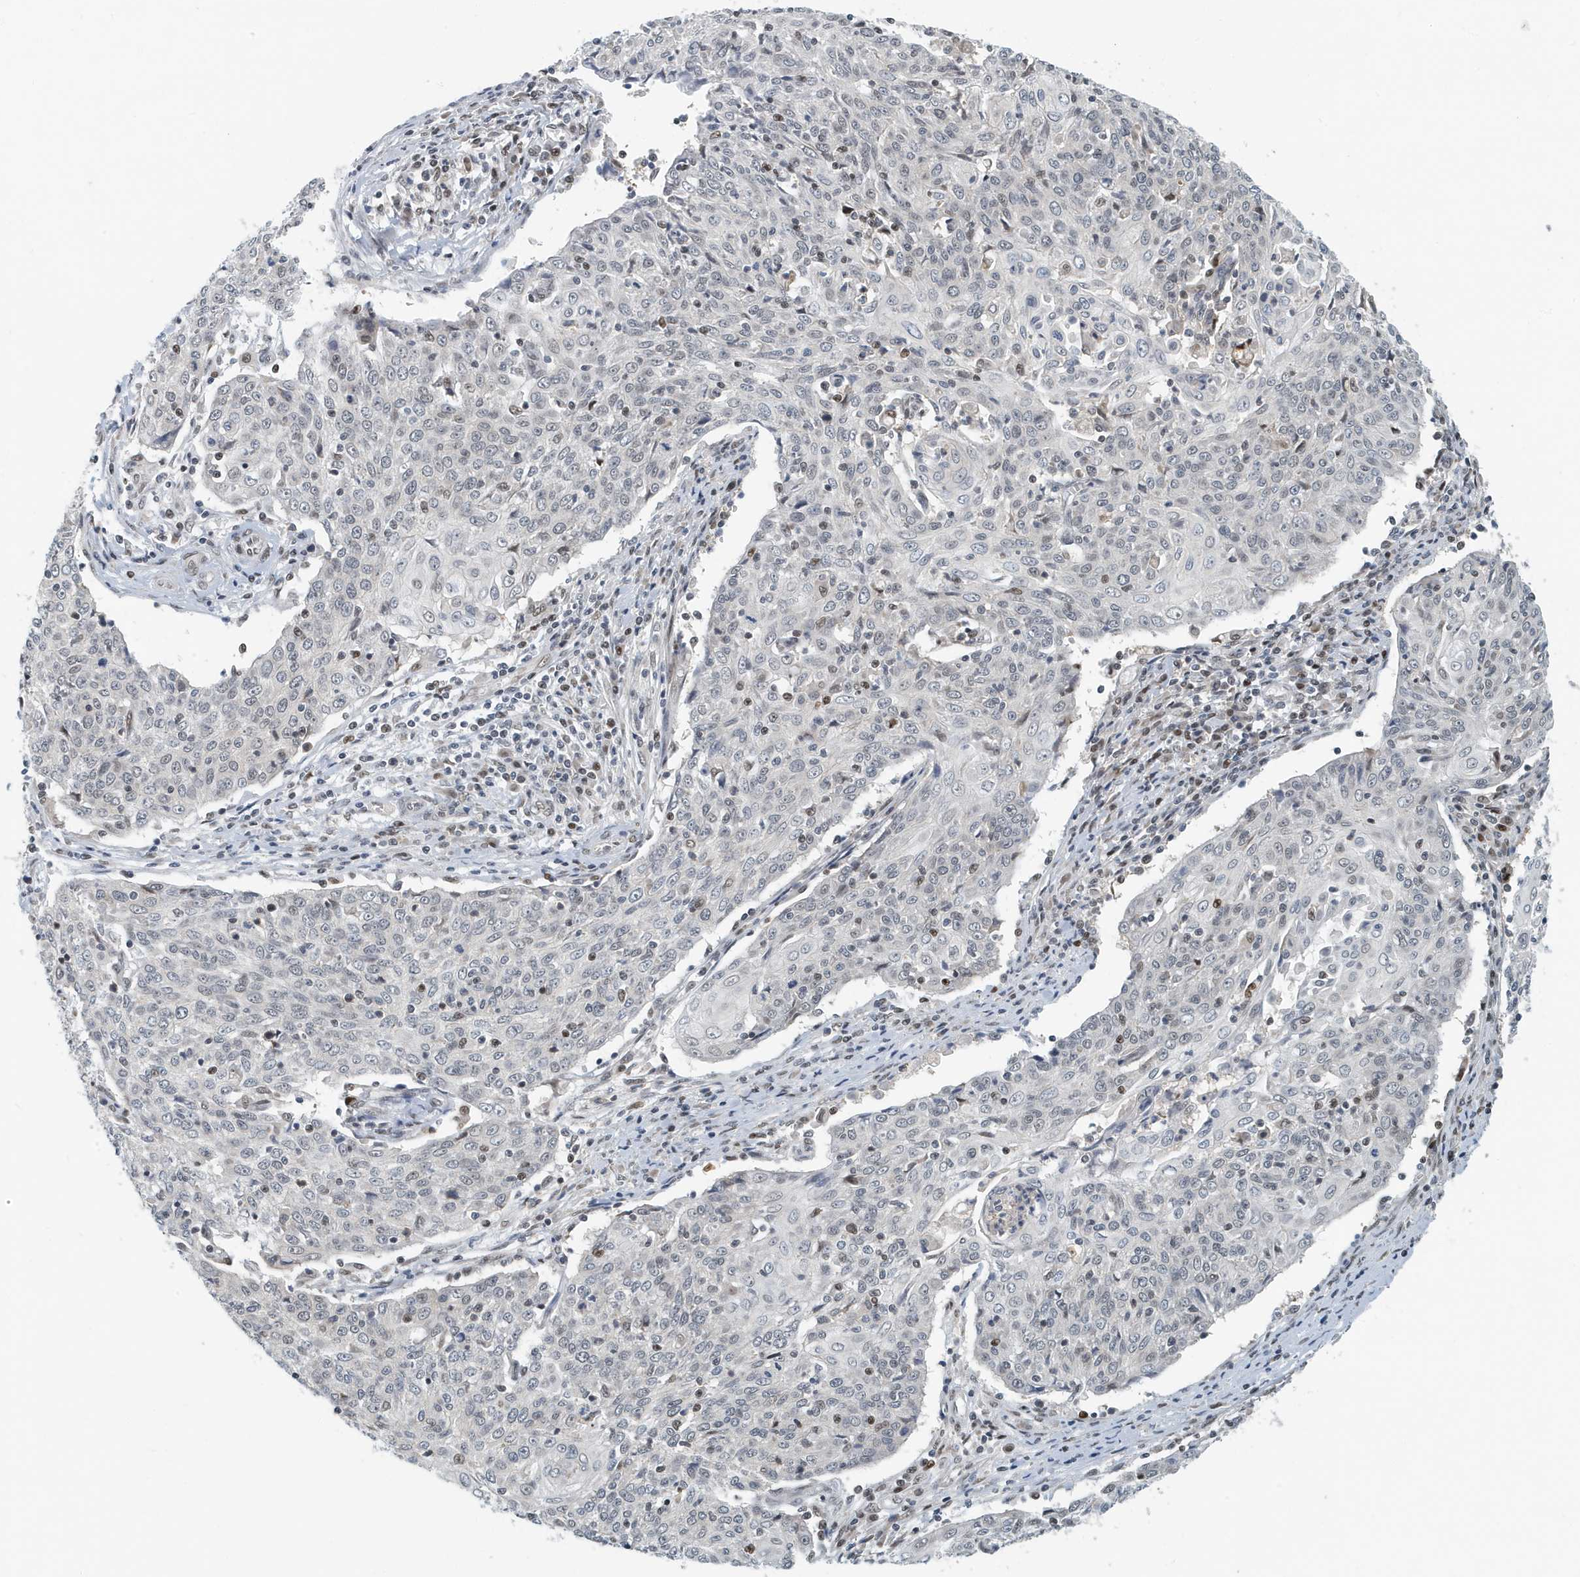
{"staining": {"intensity": "weak", "quantity": "<25%", "location": "nuclear"}, "tissue": "cervical cancer", "cell_type": "Tumor cells", "image_type": "cancer", "snomed": [{"axis": "morphology", "description": "Squamous cell carcinoma, NOS"}, {"axis": "topography", "description": "Cervix"}], "caption": "Immunohistochemical staining of human squamous cell carcinoma (cervical) shows no significant staining in tumor cells. (DAB immunohistochemistry with hematoxylin counter stain).", "gene": "KIF15", "patient": {"sex": "female", "age": 48}}